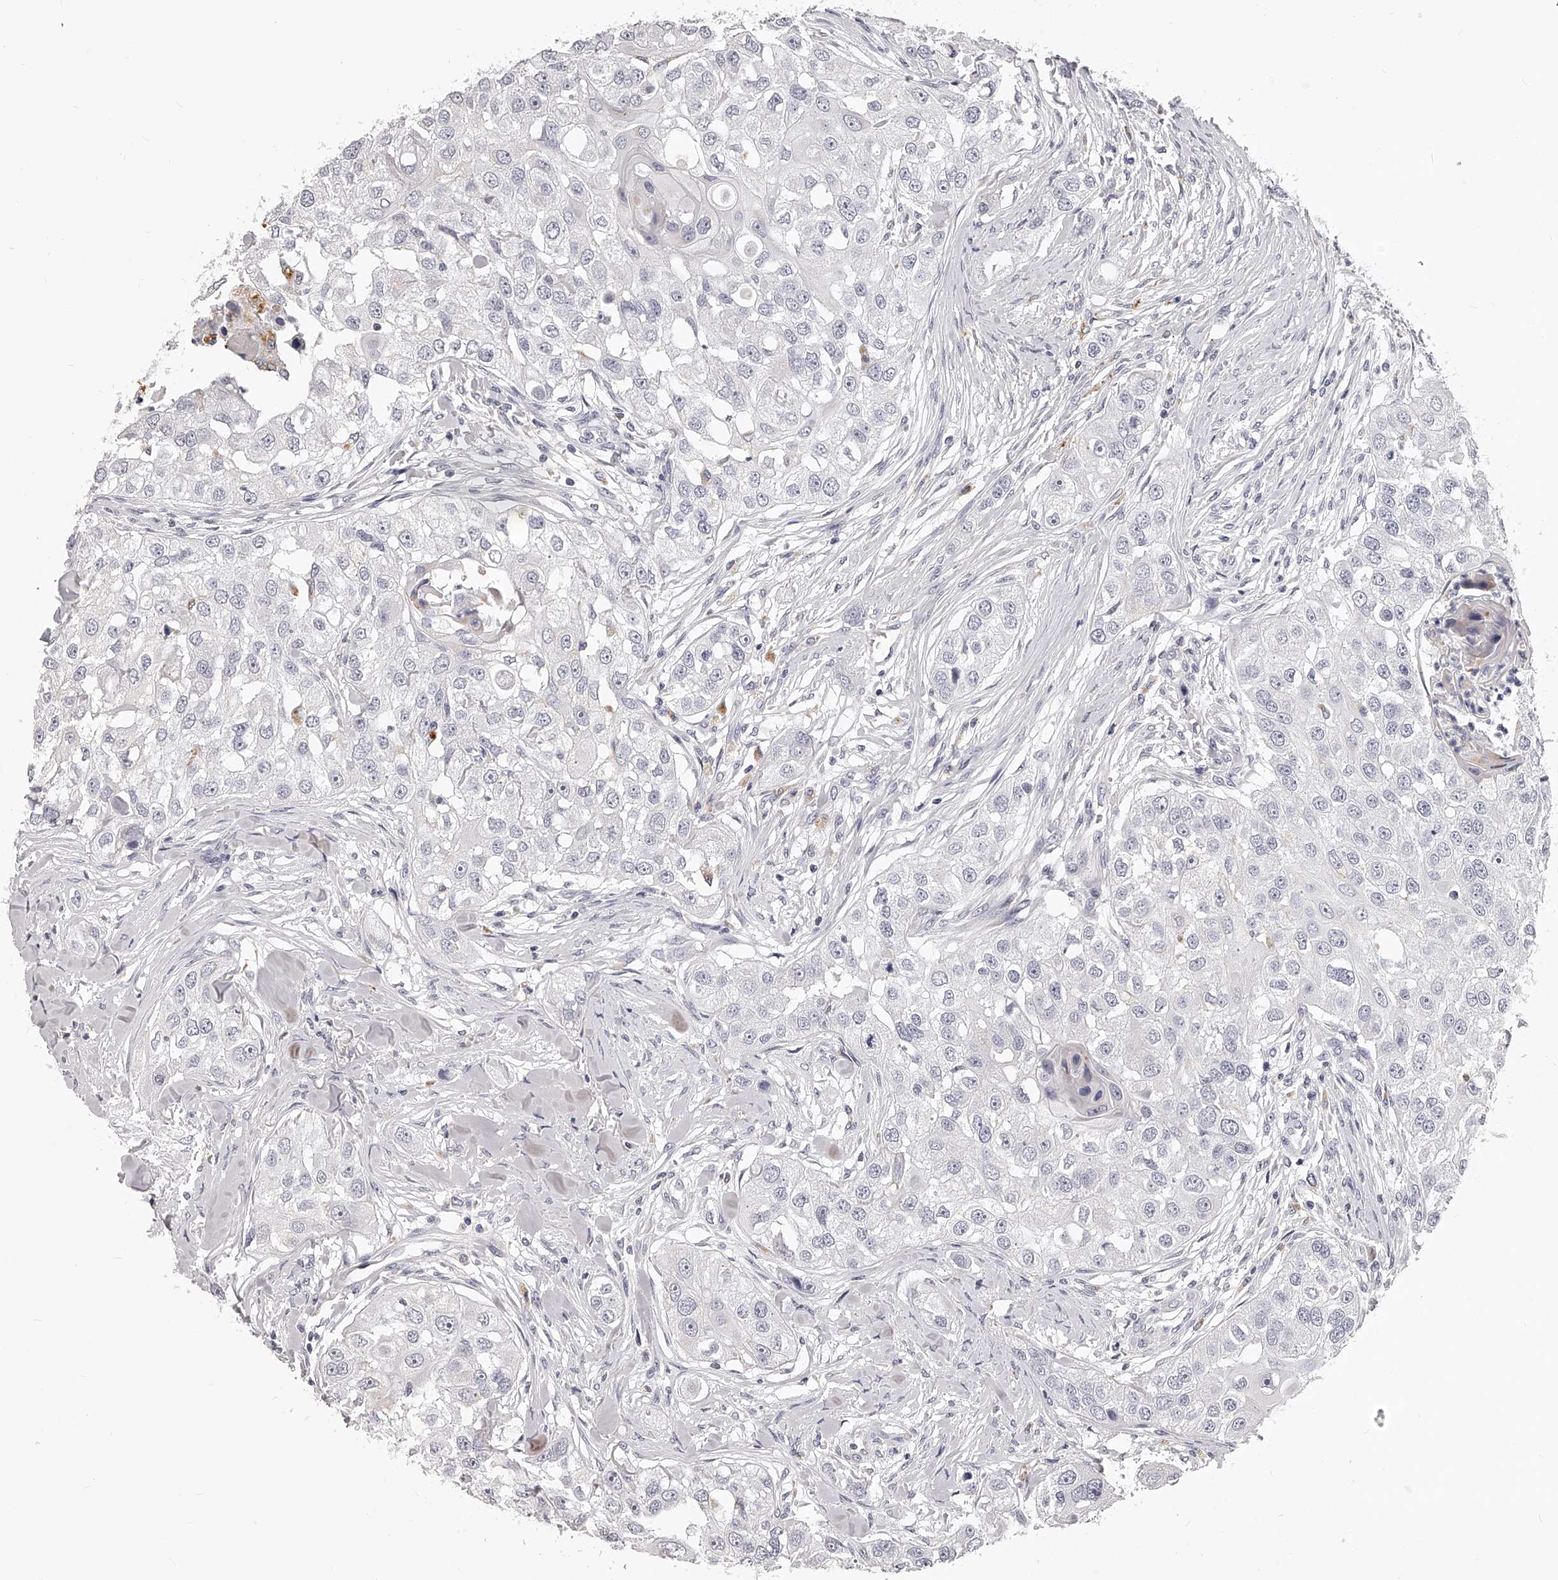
{"staining": {"intensity": "negative", "quantity": "none", "location": "none"}, "tissue": "head and neck cancer", "cell_type": "Tumor cells", "image_type": "cancer", "snomed": [{"axis": "morphology", "description": "Normal tissue, NOS"}, {"axis": "morphology", "description": "Squamous cell carcinoma, NOS"}, {"axis": "topography", "description": "Skeletal muscle"}, {"axis": "topography", "description": "Head-Neck"}], "caption": "A high-resolution micrograph shows immunohistochemistry (IHC) staining of head and neck cancer (squamous cell carcinoma), which reveals no significant positivity in tumor cells. Brightfield microscopy of immunohistochemistry stained with DAB (3,3'-diaminobenzidine) (brown) and hematoxylin (blue), captured at high magnification.", "gene": "DMRT1", "patient": {"sex": "male", "age": 51}}